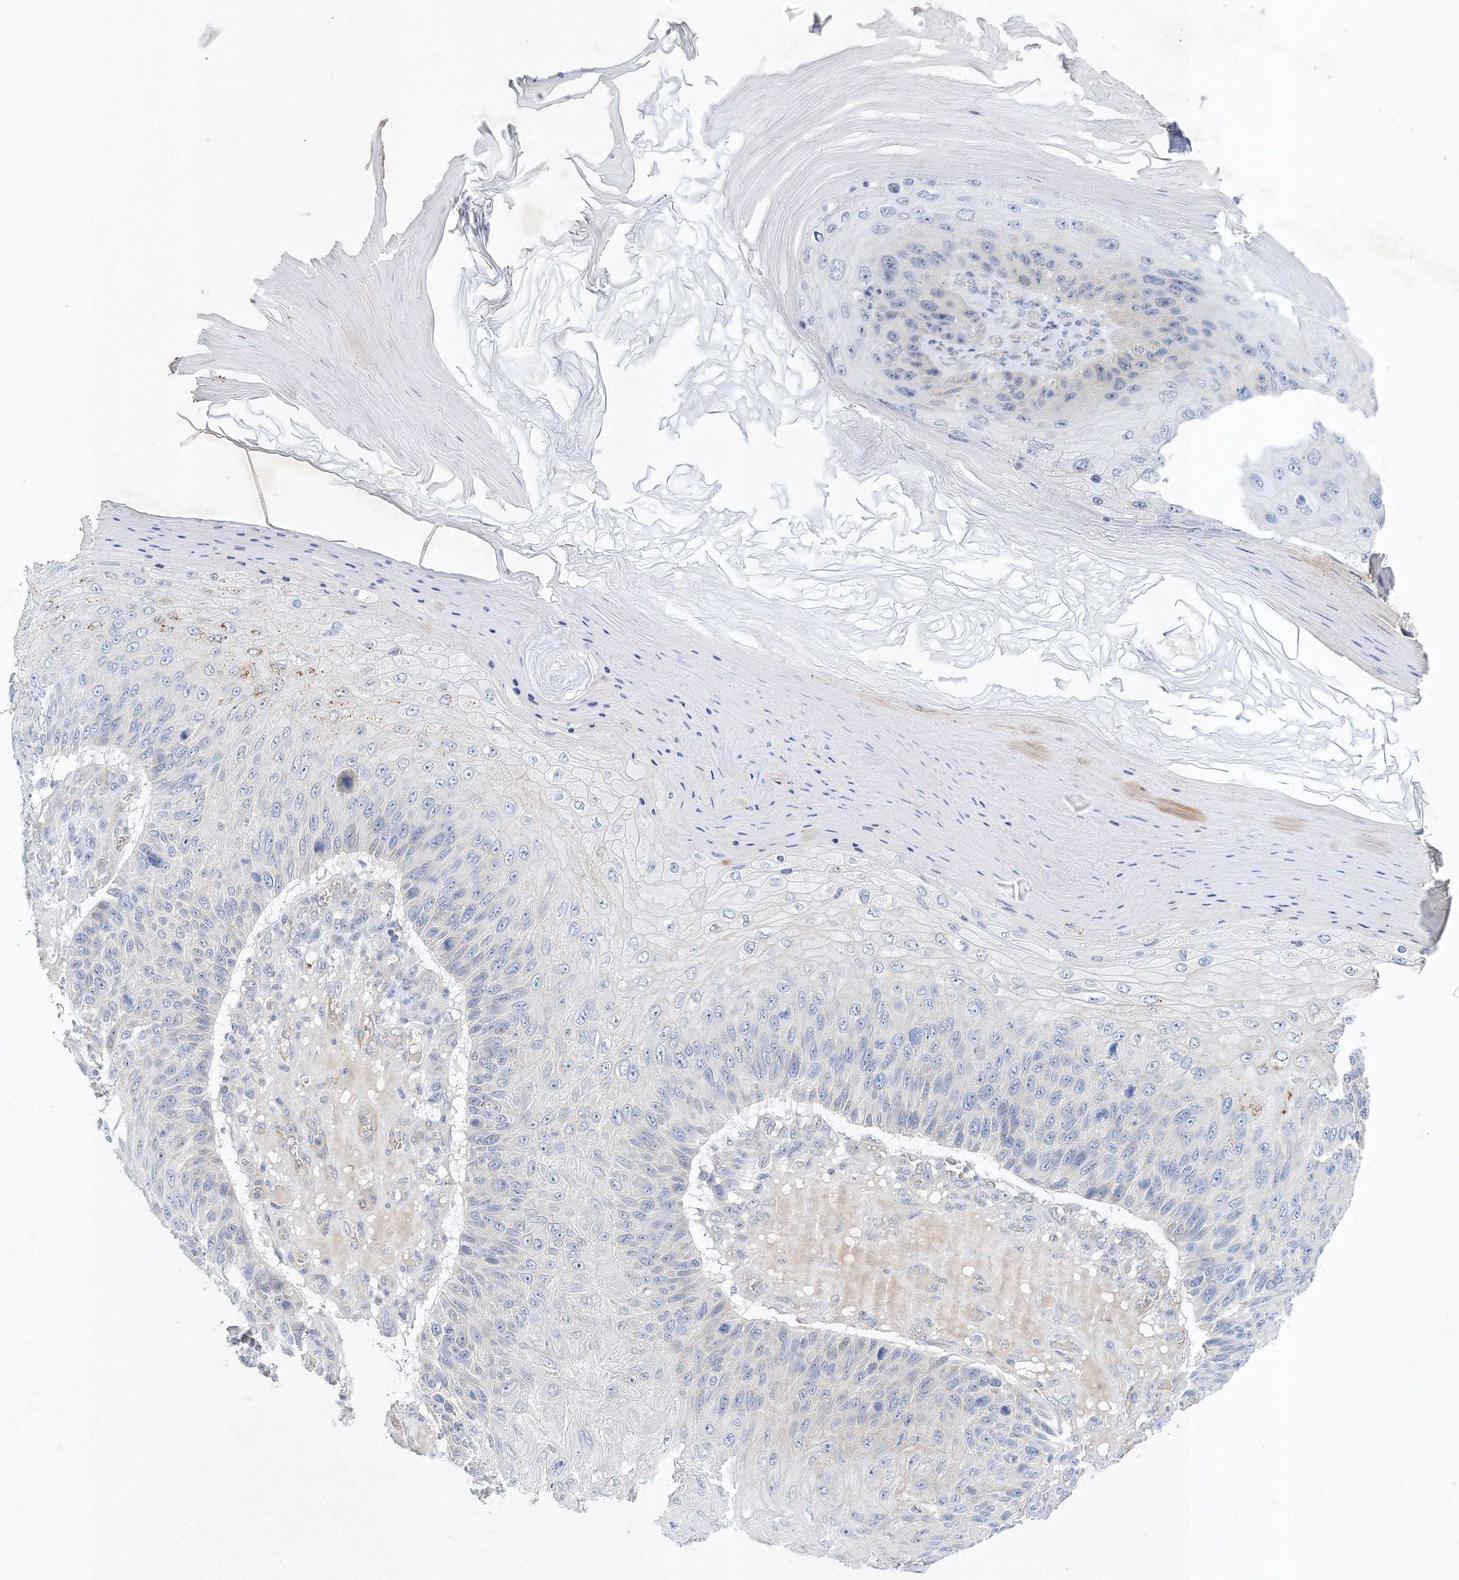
{"staining": {"intensity": "negative", "quantity": "none", "location": "none"}, "tissue": "skin cancer", "cell_type": "Tumor cells", "image_type": "cancer", "snomed": [{"axis": "morphology", "description": "Squamous cell carcinoma, NOS"}, {"axis": "topography", "description": "Skin"}], "caption": "This is a micrograph of immunohistochemistry staining of skin cancer, which shows no positivity in tumor cells.", "gene": "SH3BP5", "patient": {"sex": "female", "age": 88}}